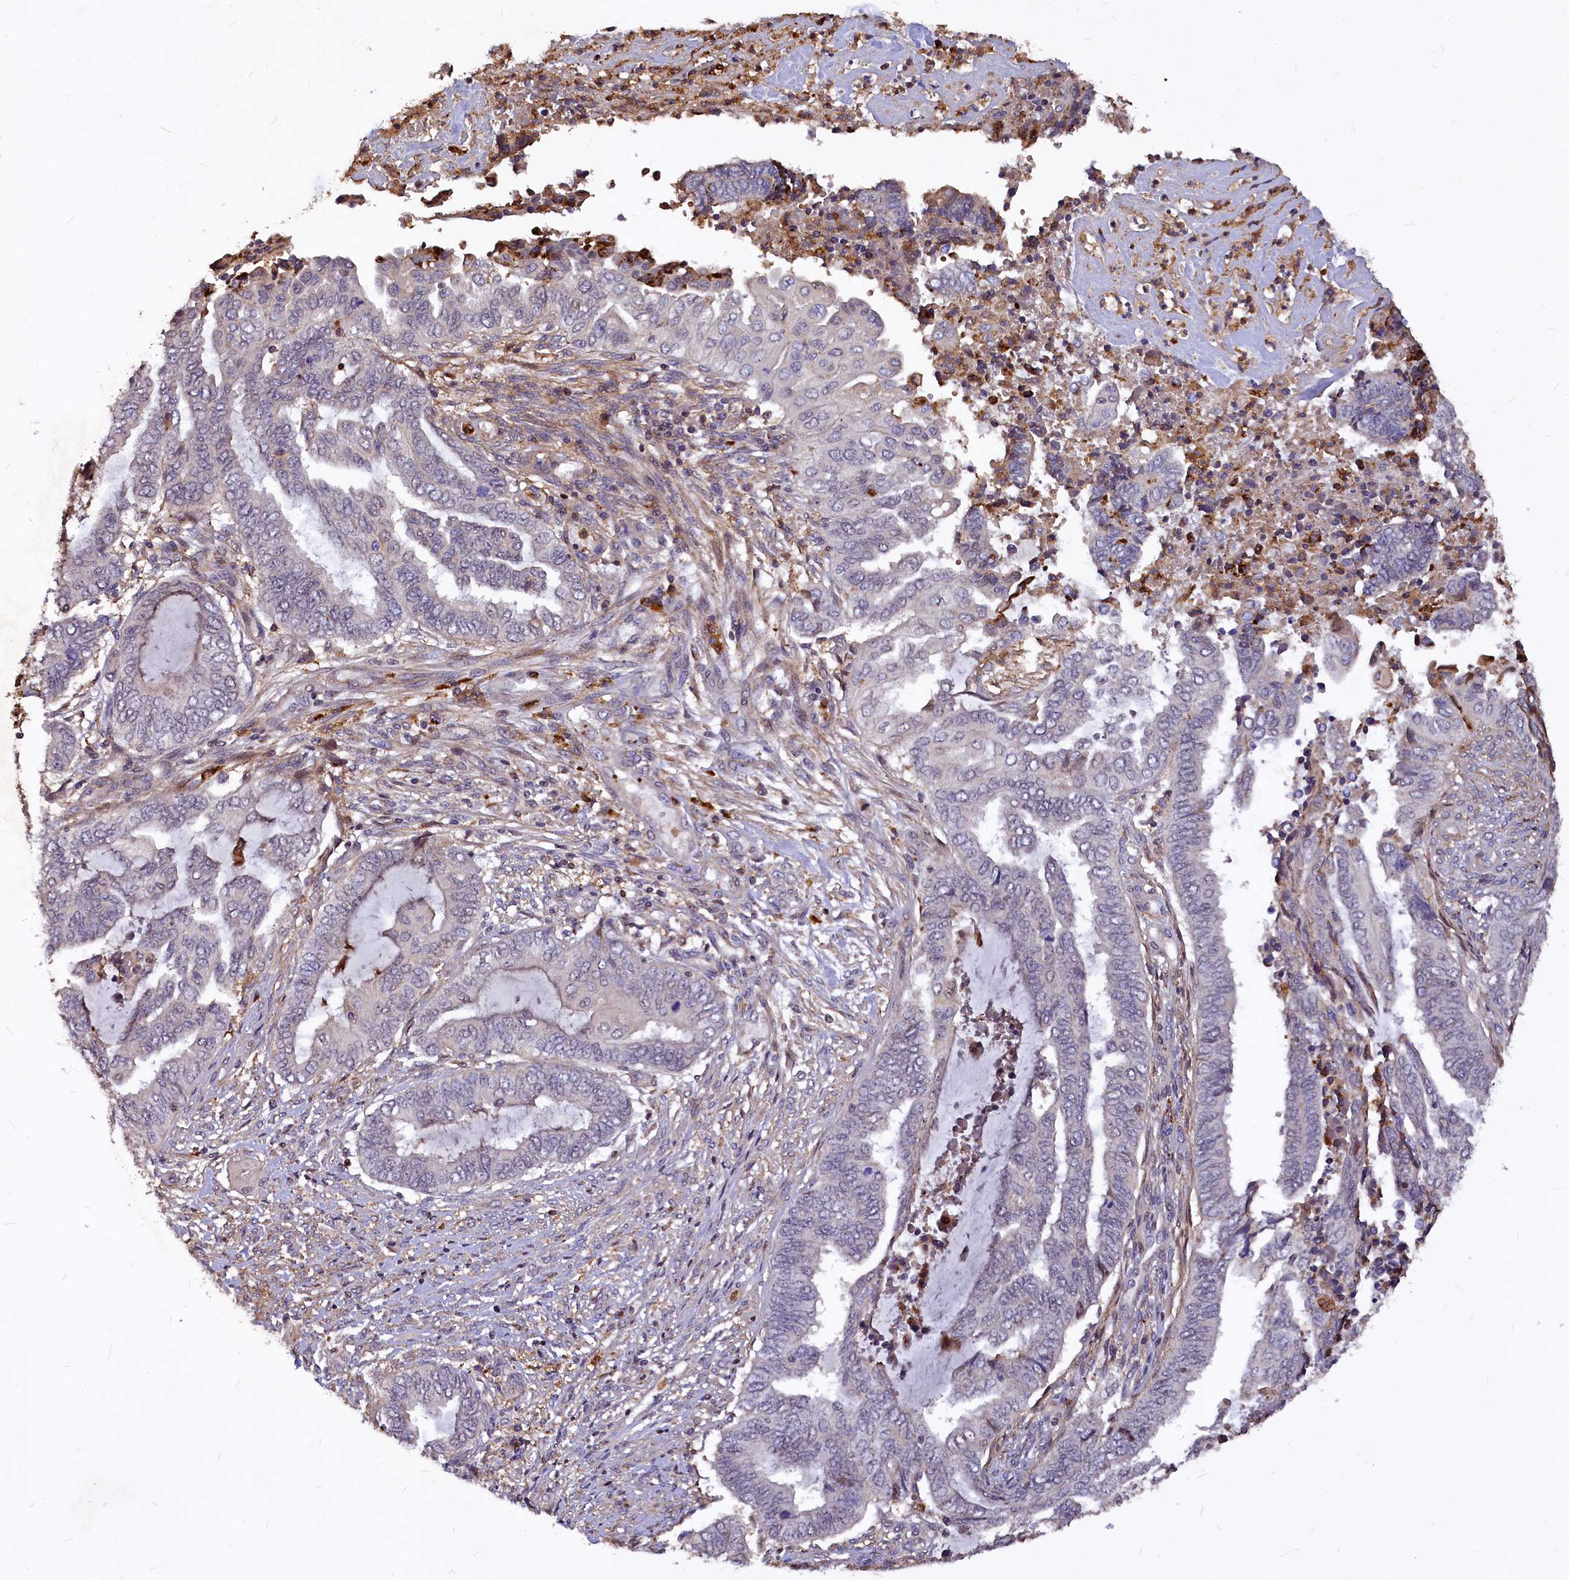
{"staining": {"intensity": "negative", "quantity": "none", "location": "none"}, "tissue": "endometrial cancer", "cell_type": "Tumor cells", "image_type": "cancer", "snomed": [{"axis": "morphology", "description": "Adenocarcinoma, NOS"}, {"axis": "topography", "description": "Uterus"}, {"axis": "topography", "description": "Endometrium"}], "caption": "This image is of endometrial cancer stained with immunohistochemistry (IHC) to label a protein in brown with the nuclei are counter-stained blue. There is no positivity in tumor cells.", "gene": "ATG101", "patient": {"sex": "female", "age": 70}}